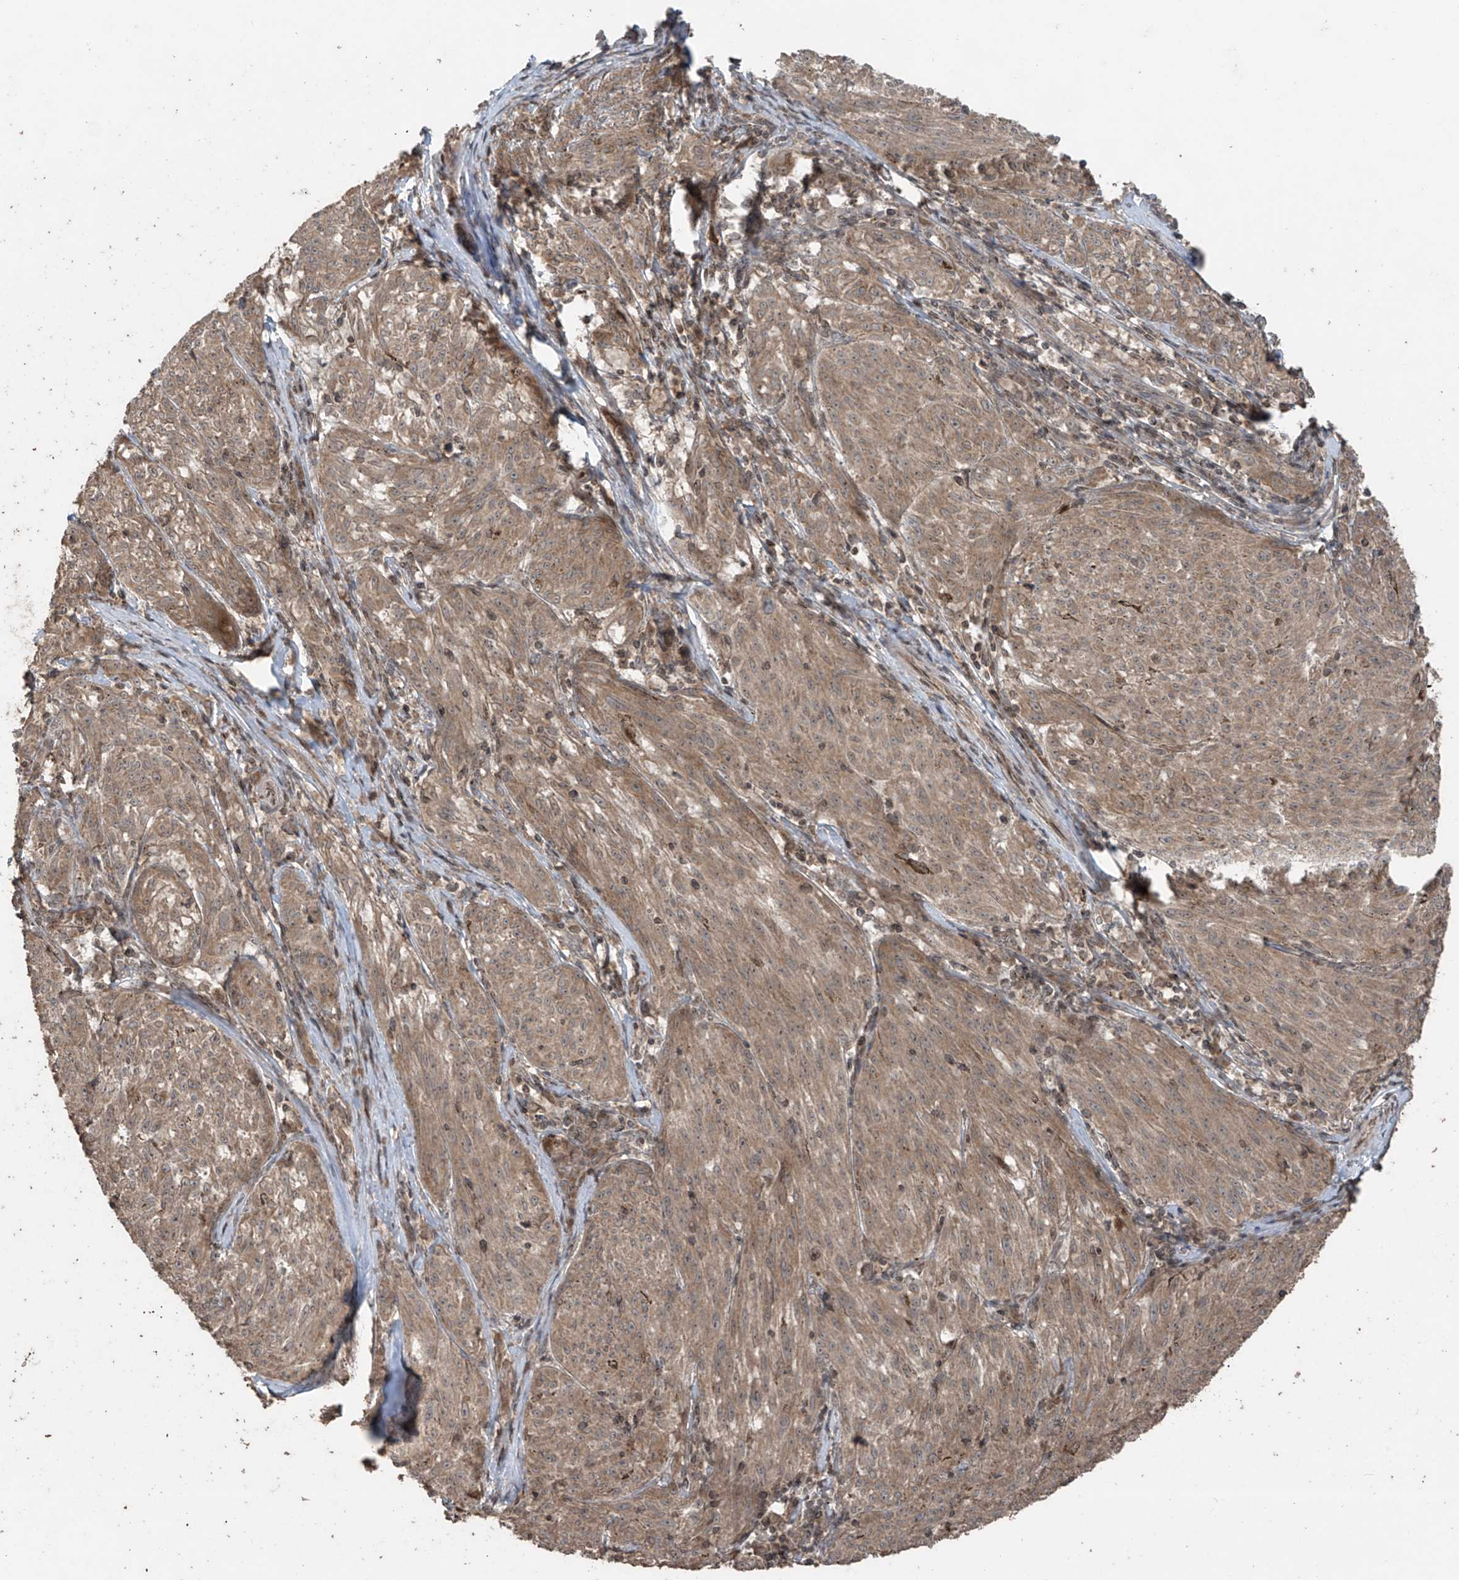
{"staining": {"intensity": "moderate", "quantity": ">75%", "location": "cytoplasmic/membranous"}, "tissue": "melanoma", "cell_type": "Tumor cells", "image_type": "cancer", "snomed": [{"axis": "morphology", "description": "Malignant melanoma, NOS"}, {"axis": "topography", "description": "Skin"}], "caption": "Immunohistochemical staining of human melanoma demonstrates moderate cytoplasmic/membranous protein expression in about >75% of tumor cells.", "gene": "PGPEP1", "patient": {"sex": "female", "age": 72}}